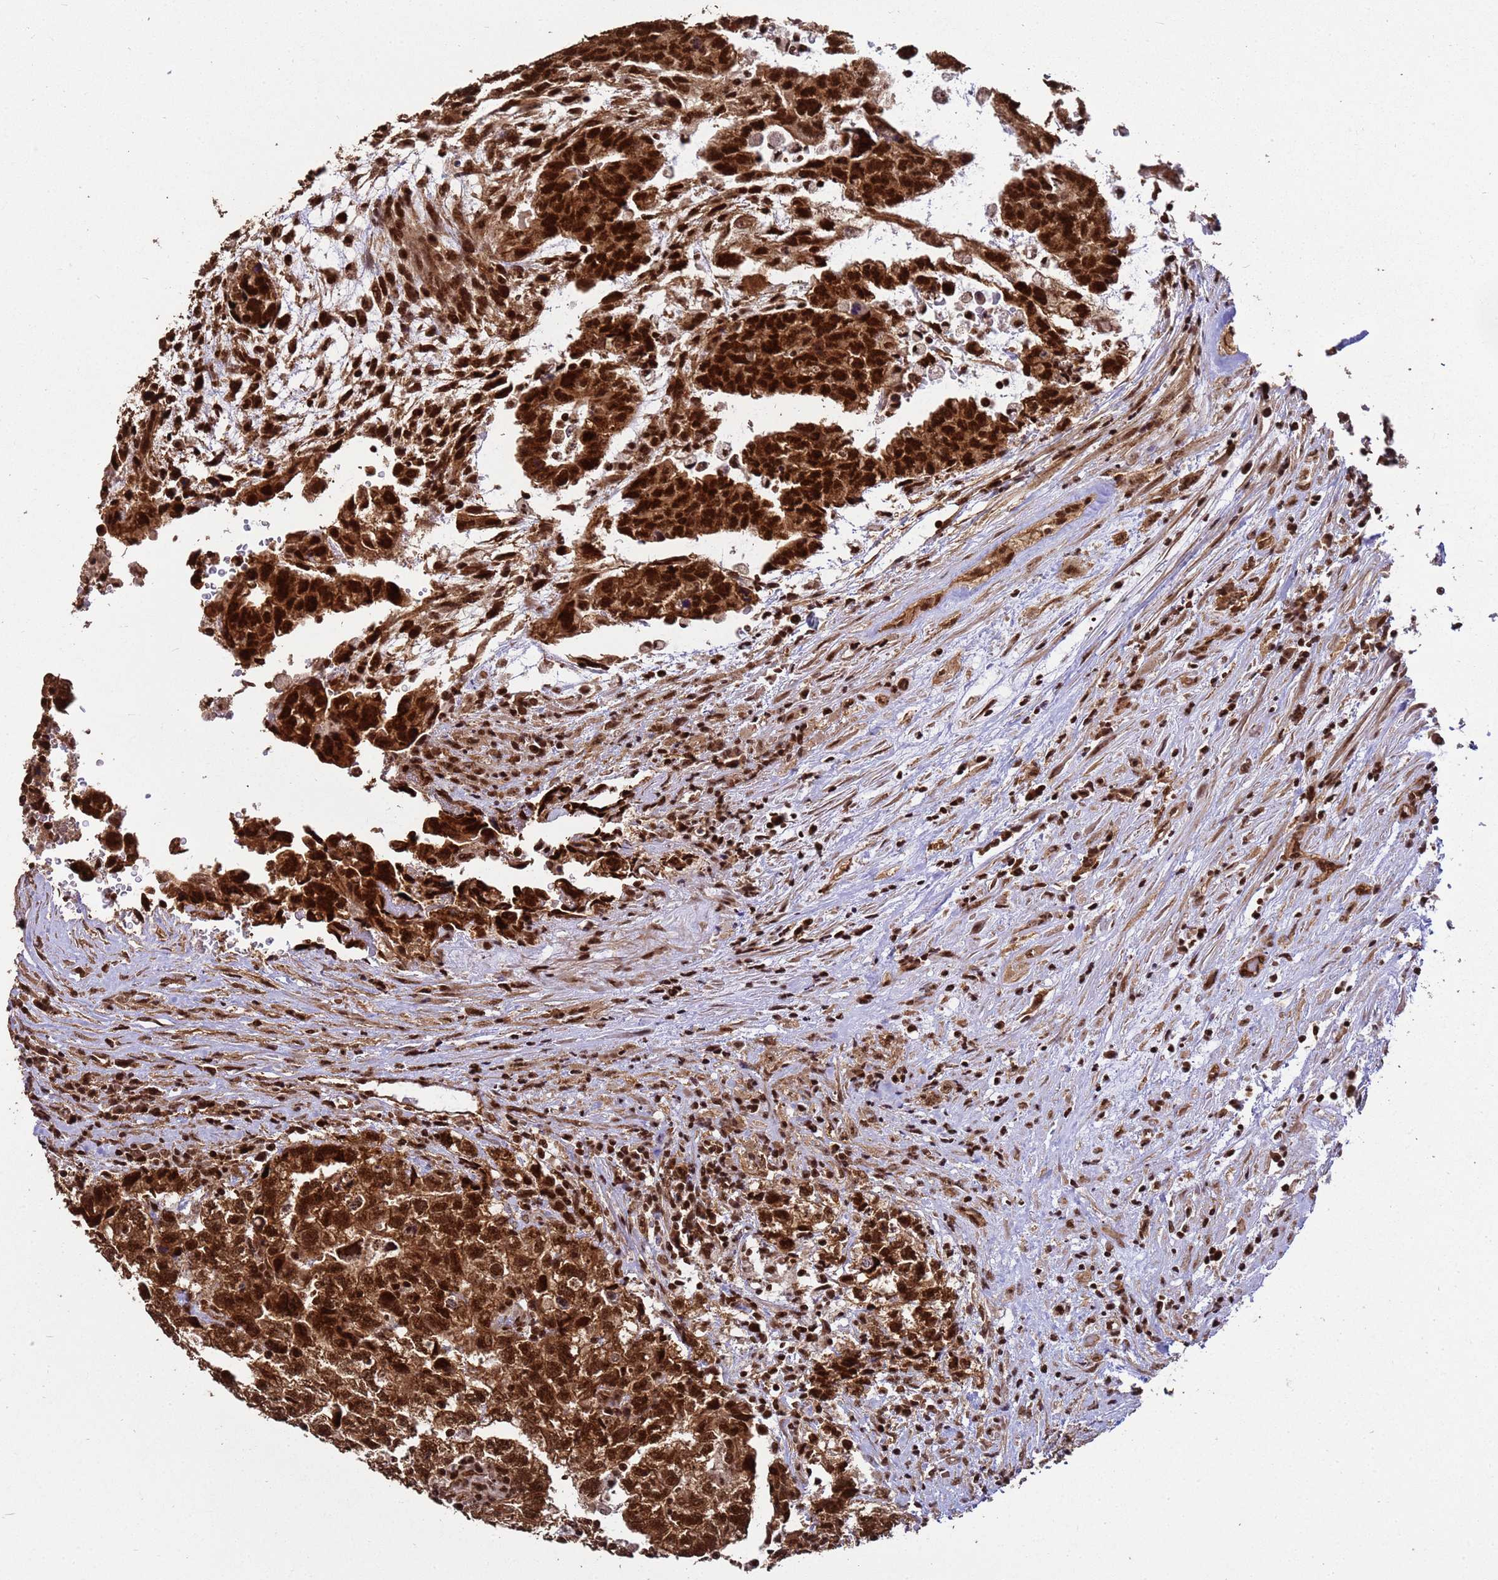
{"staining": {"intensity": "strong", "quantity": ">75%", "location": "cytoplasmic/membranous,nuclear"}, "tissue": "testis cancer", "cell_type": "Tumor cells", "image_type": "cancer", "snomed": [{"axis": "morphology", "description": "Carcinoma, Embryonal, NOS"}, {"axis": "topography", "description": "Testis"}], "caption": "A high-resolution histopathology image shows IHC staining of testis embryonal carcinoma, which shows strong cytoplasmic/membranous and nuclear expression in about >75% of tumor cells.", "gene": "SYF2", "patient": {"sex": "male", "age": 36}}